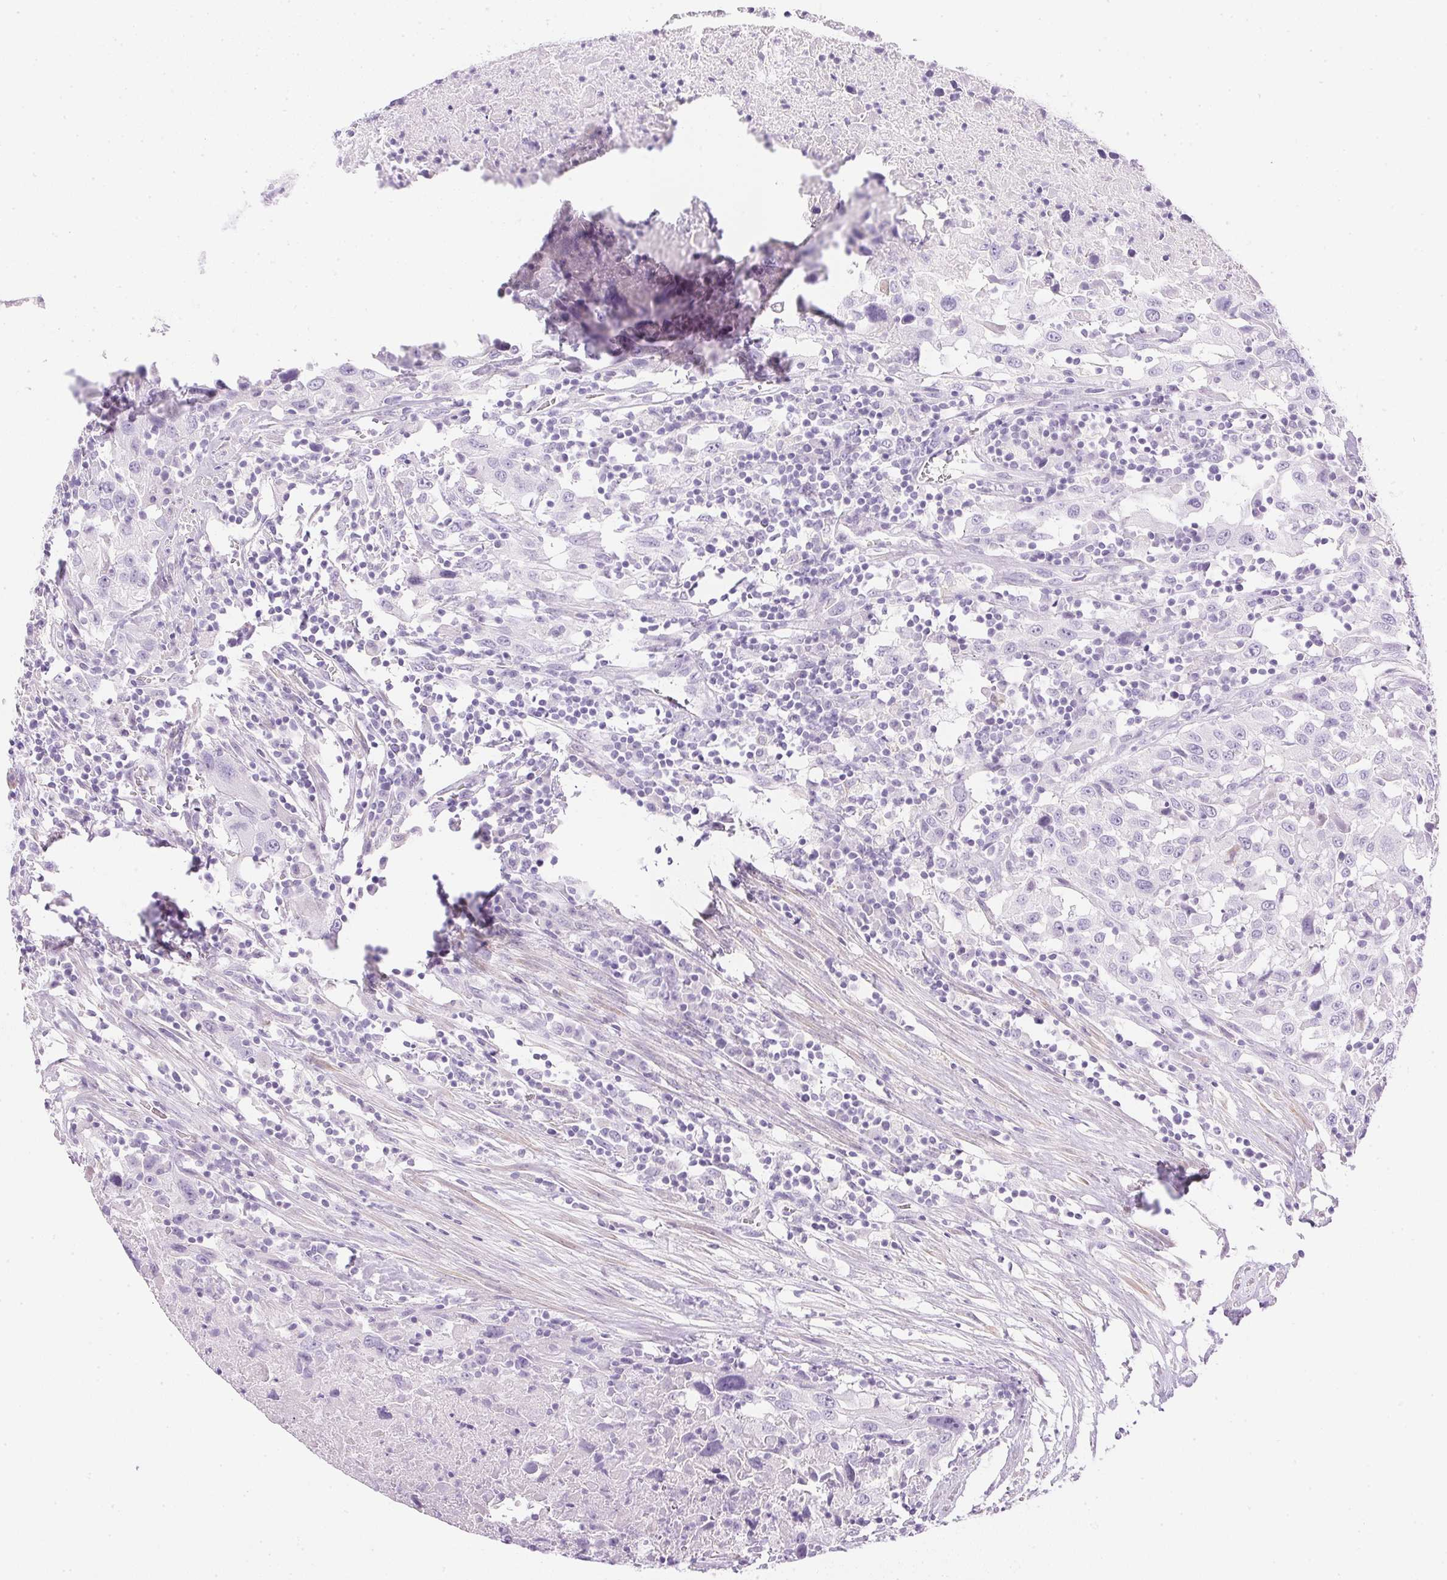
{"staining": {"intensity": "negative", "quantity": "none", "location": "none"}, "tissue": "urothelial cancer", "cell_type": "Tumor cells", "image_type": "cancer", "snomed": [{"axis": "morphology", "description": "Urothelial carcinoma, High grade"}, {"axis": "topography", "description": "Urinary bladder"}], "caption": "Immunohistochemical staining of human urothelial cancer shows no significant expression in tumor cells.", "gene": "CTRL", "patient": {"sex": "male", "age": 61}}